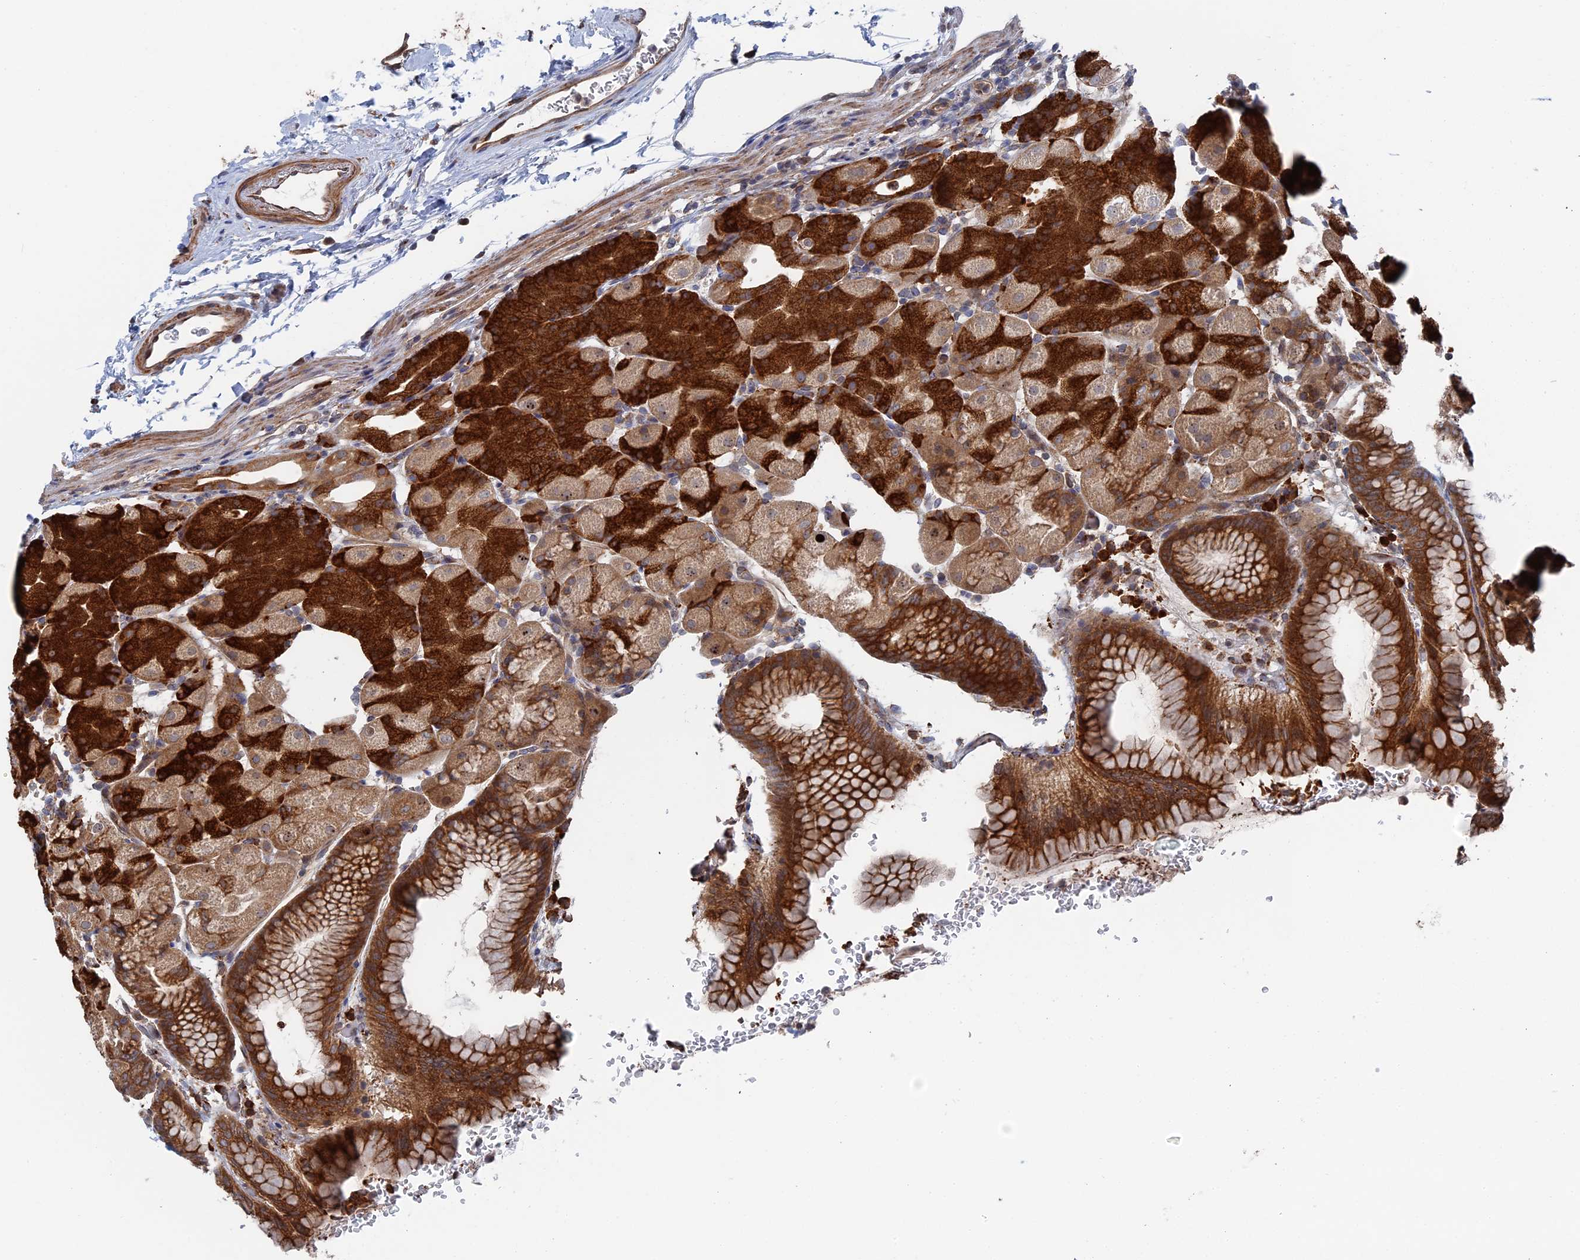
{"staining": {"intensity": "strong", "quantity": ">75%", "location": "cytoplasmic/membranous"}, "tissue": "stomach", "cell_type": "Glandular cells", "image_type": "normal", "snomed": [{"axis": "morphology", "description": "Normal tissue, NOS"}, {"axis": "topography", "description": "Stomach, upper"}, {"axis": "topography", "description": "Stomach, lower"}], "caption": "Stomach stained with immunohistochemistry (IHC) shows strong cytoplasmic/membranous expression in about >75% of glandular cells.", "gene": "BPIFB6", "patient": {"sex": "male", "age": 62}}